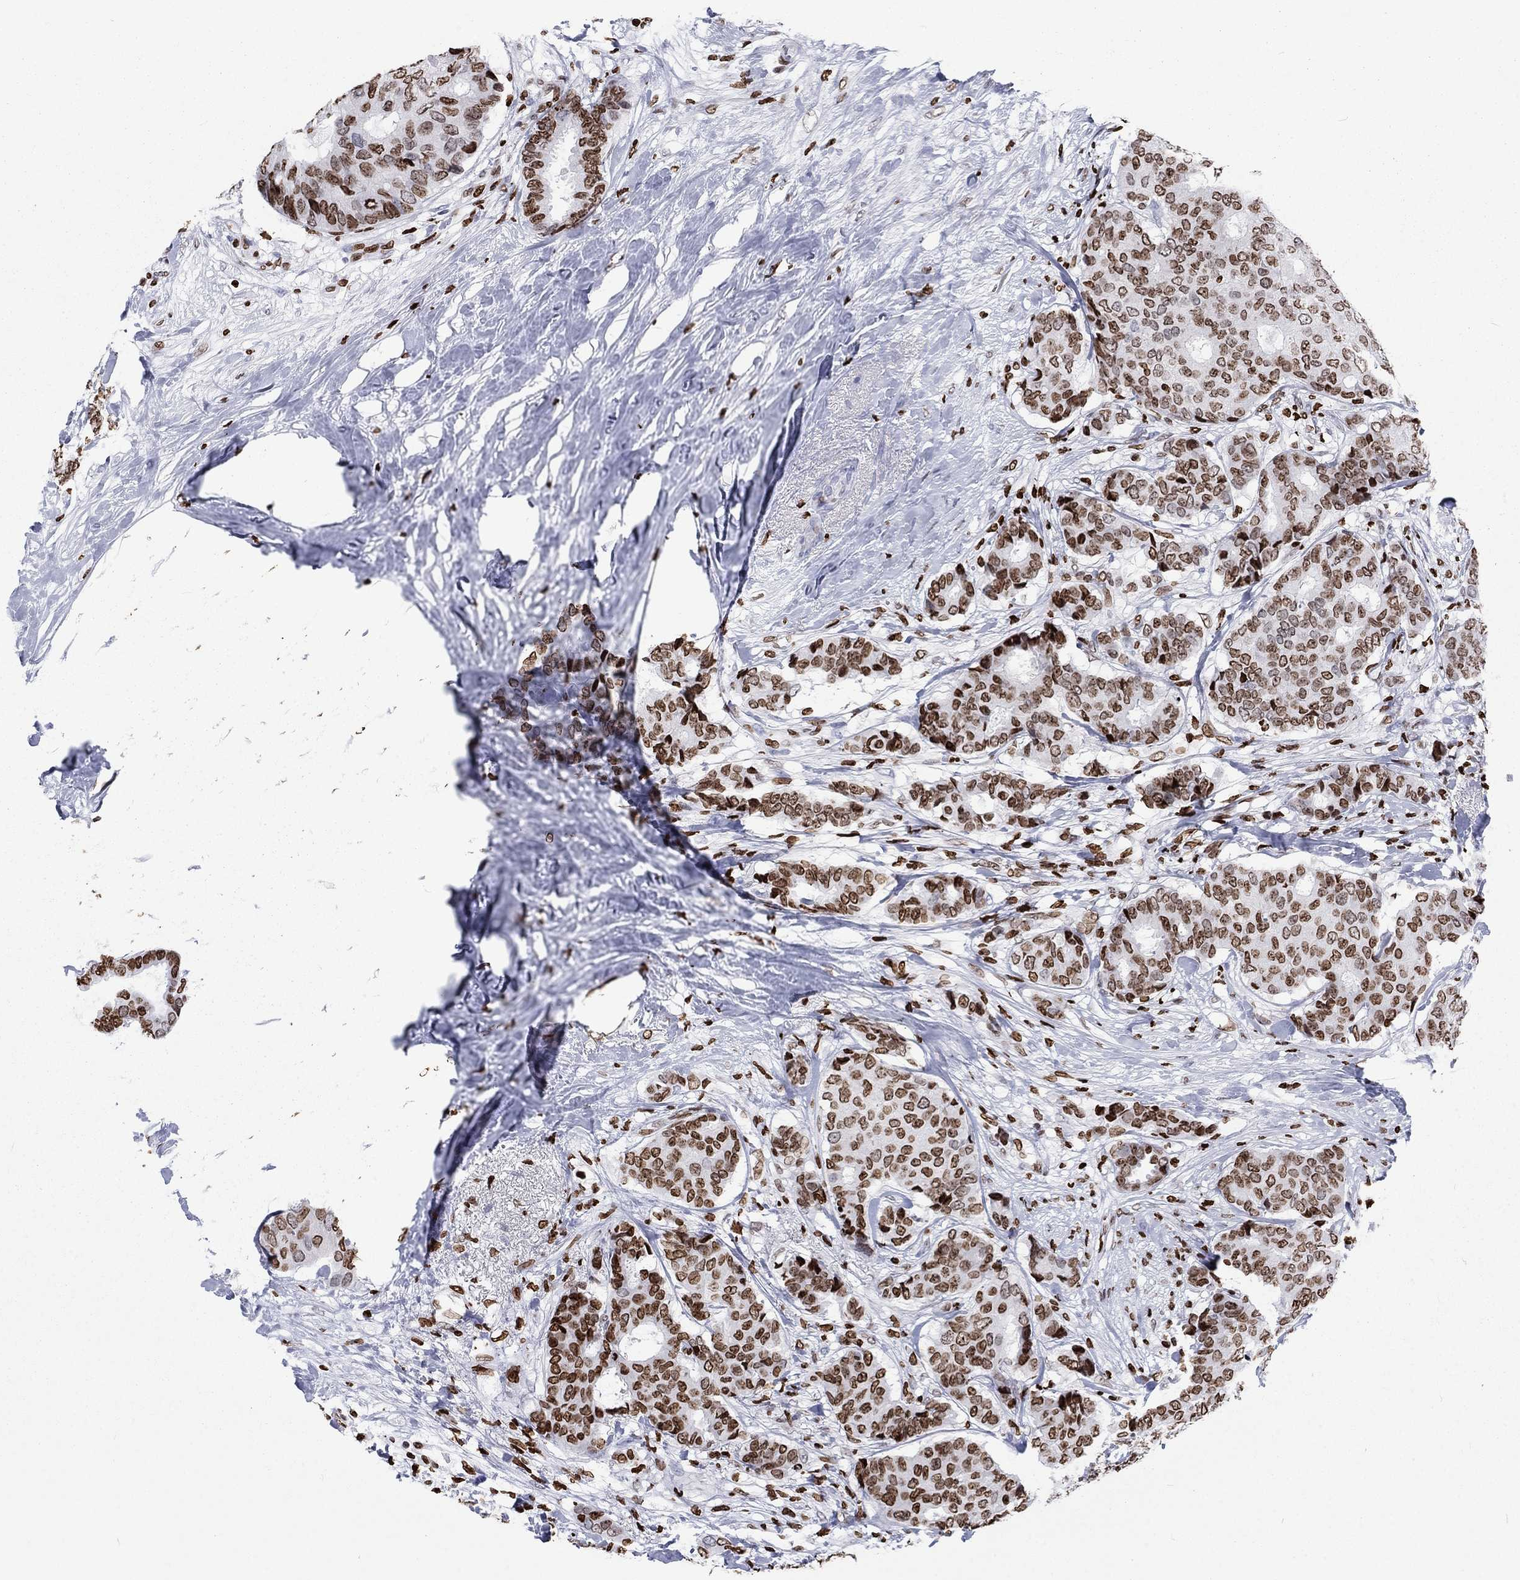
{"staining": {"intensity": "moderate", "quantity": "25%-75%", "location": "nuclear"}, "tissue": "breast cancer", "cell_type": "Tumor cells", "image_type": "cancer", "snomed": [{"axis": "morphology", "description": "Duct carcinoma"}, {"axis": "topography", "description": "Breast"}], "caption": "The photomicrograph reveals a brown stain indicating the presence of a protein in the nuclear of tumor cells in breast cancer.", "gene": "H1-5", "patient": {"sex": "female", "age": 75}}